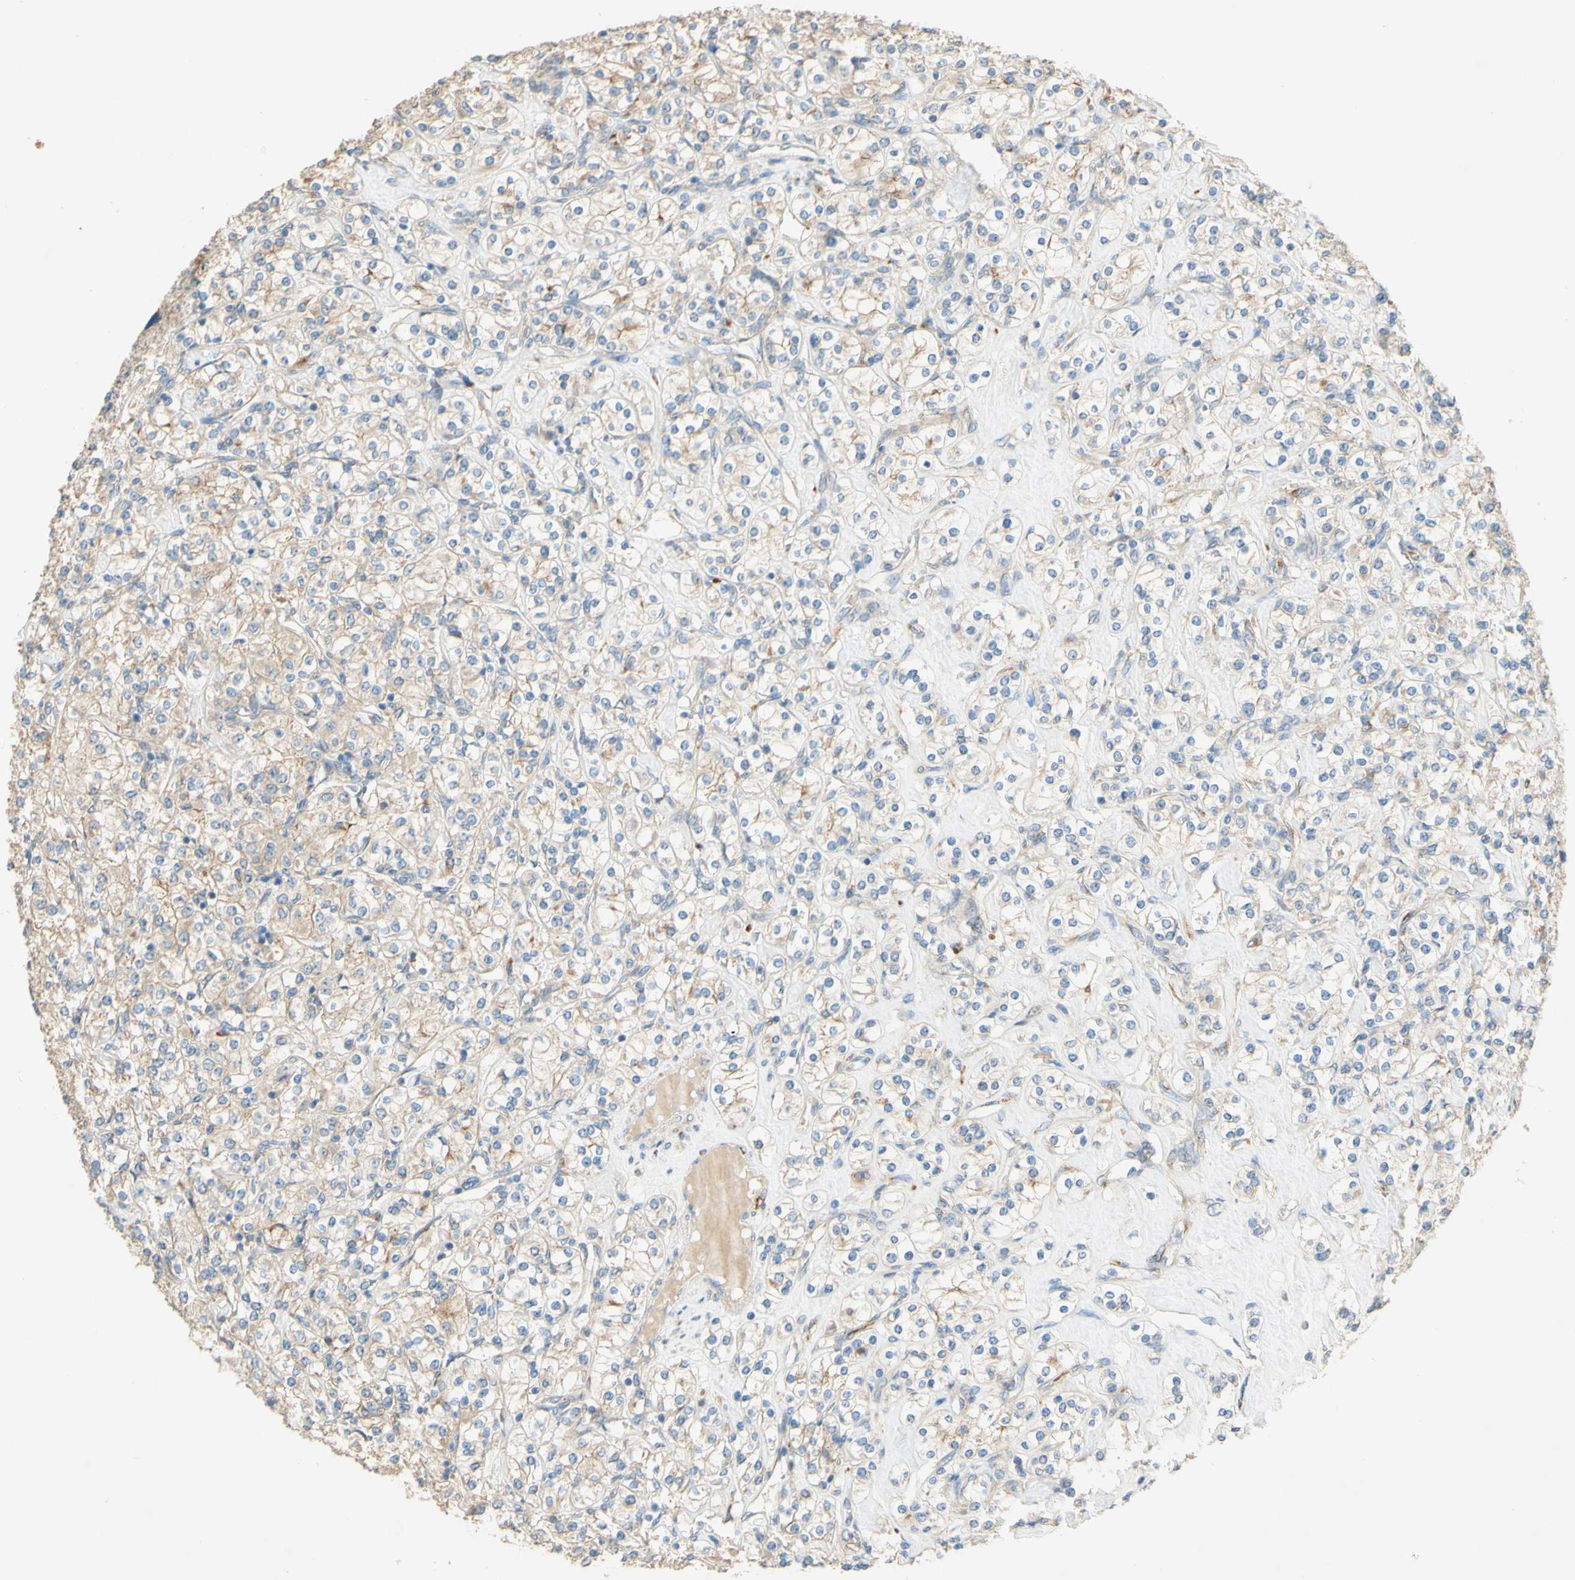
{"staining": {"intensity": "moderate", "quantity": "25%-75%", "location": "cytoplasmic/membranous"}, "tissue": "renal cancer", "cell_type": "Tumor cells", "image_type": "cancer", "snomed": [{"axis": "morphology", "description": "Adenocarcinoma, NOS"}, {"axis": "topography", "description": "Kidney"}], "caption": "IHC micrograph of neoplastic tissue: human adenocarcinoma (renal) stained using immunohistochemistry (IHC) displays medium levels of moderate protein expression localized specifically in the cytoplasmic/membranous of tumor cells, appearing as a cytoplasmic/membranous brown color.", "gene": "DKK3", "patient": {"sex": "male", "age": 77}}